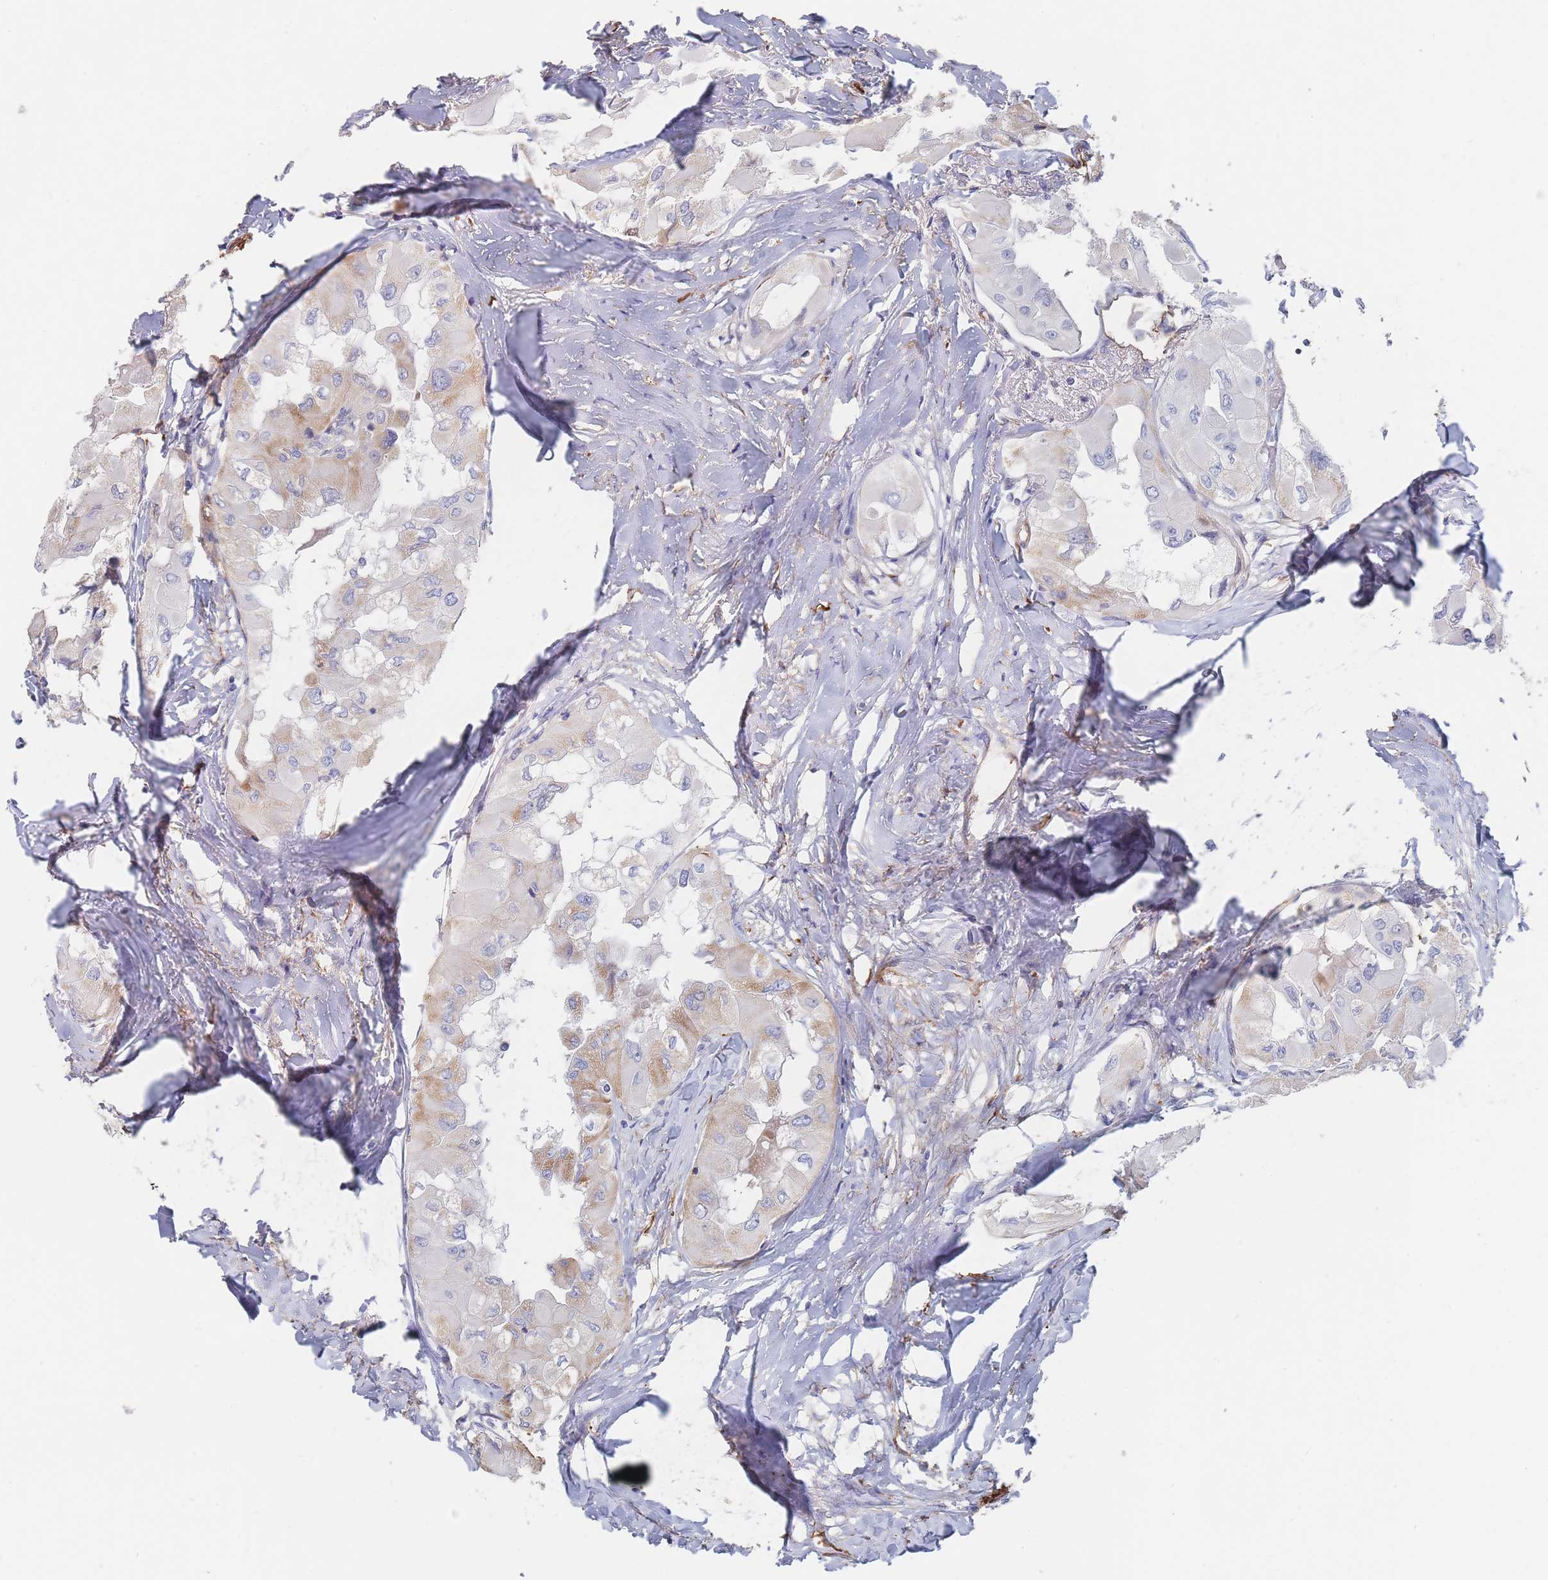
{"staining": {"intensity": "moderate", "quantity": "25%-75%", "location": "cytoplasmic/membranous"}, "tissue": "thyroid cancer", "cell_type": "Tumor cells", "image_type": "cancer", "snomed": [{"axis": "morphology", "description": "Normal tissue, NOS"}, {"axis": "morphology", "description": "Papillary adenocarcinoma, NOS"}, {"axis": "topography", "description": "Thyroid gland"}], "caption": "Thyroid papillary adenocarcinoma stained with DAB immunohistochemistry shows medium levels of moderate cytoplasmic/membranous expression in approximately 25%-75% of tumor cells.", "gene": "G6PC1", "patient": {"sex": "female", "age": 59}}